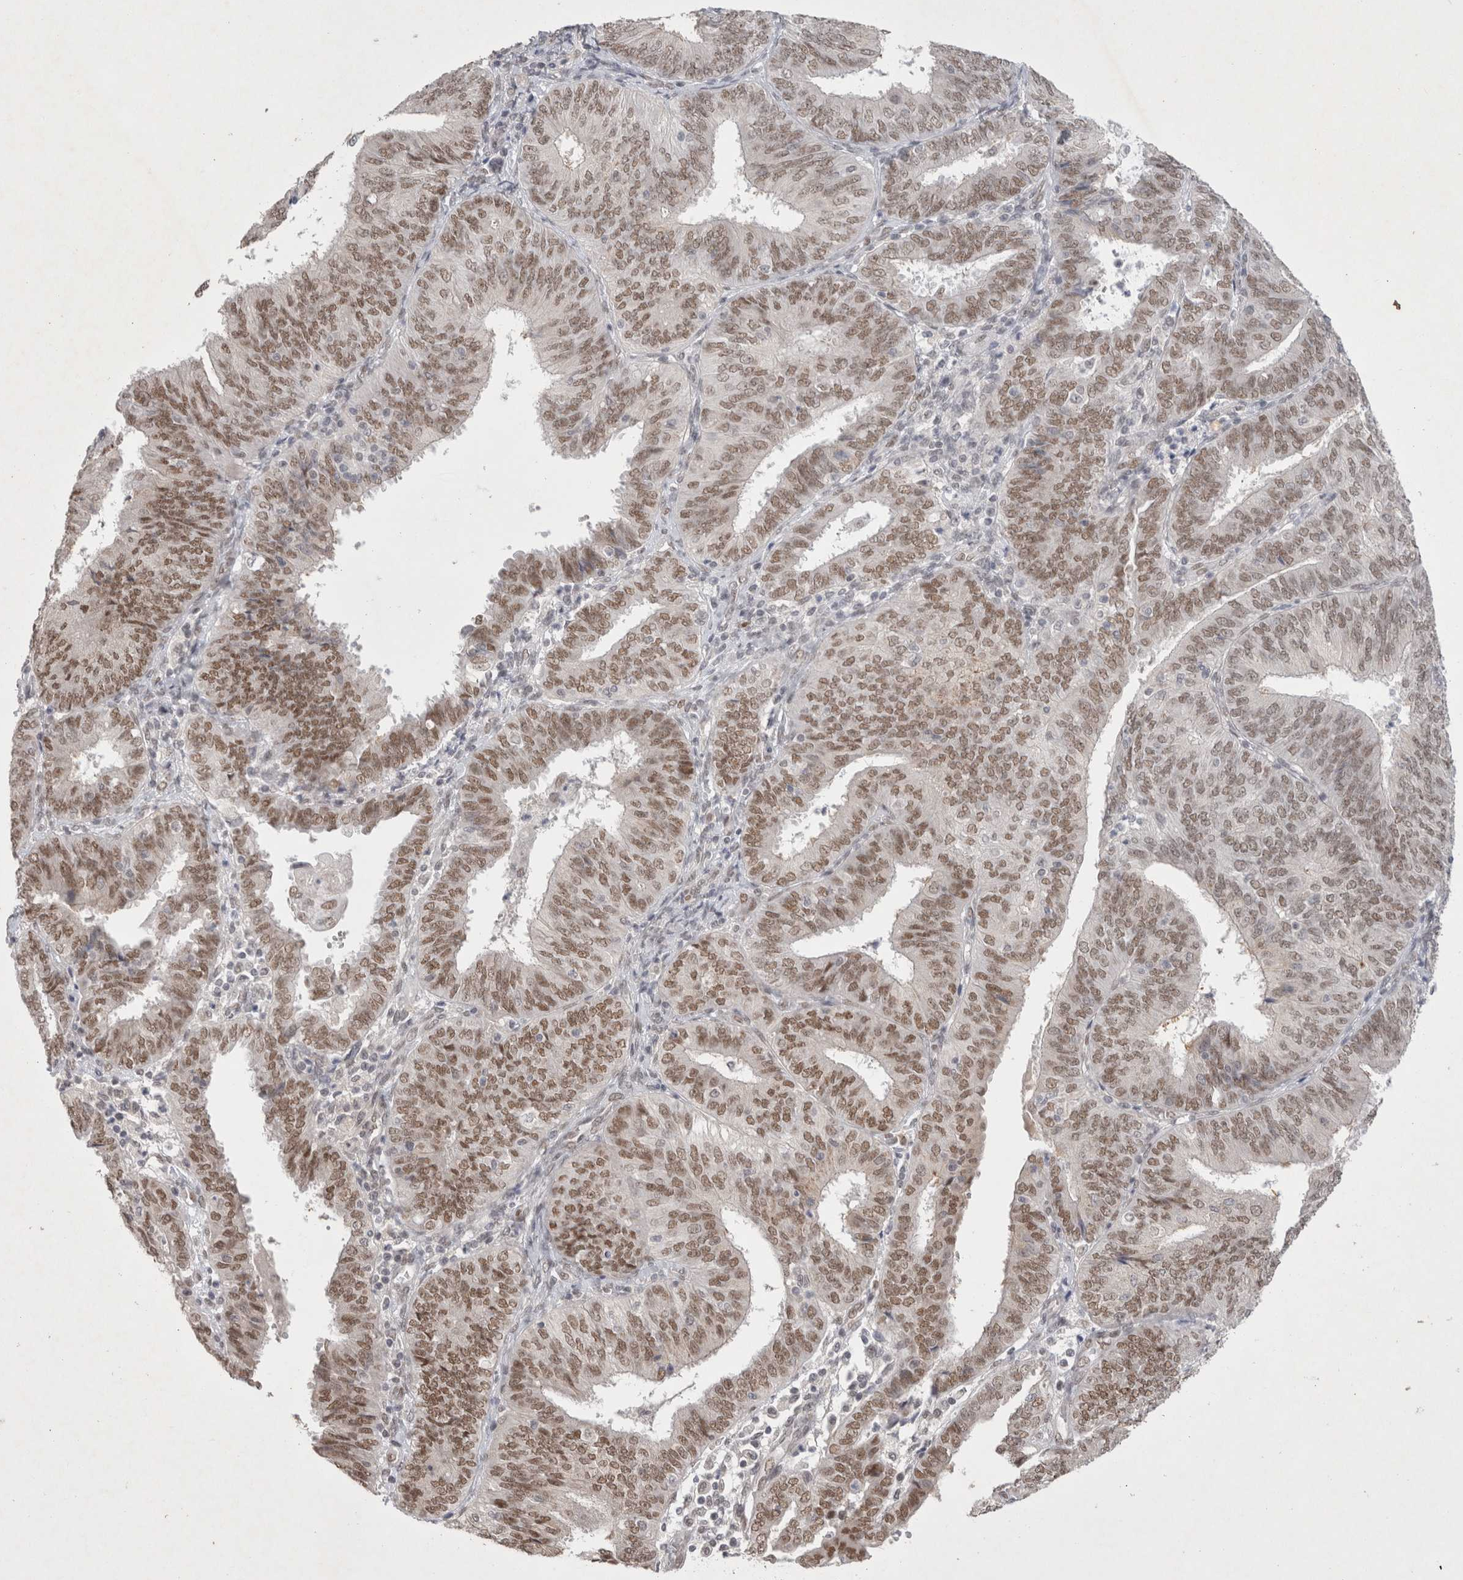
{"staining": {"intensity": "moderate", "quantity": ">75%", "location": "nuclear"}, "tissue": "endometrial cancer", "cell_type": "Tumor cells", "image_type": "cancer", "snomed": [{"axis": "morphology", "description": "Adenocarcinoma, NOS"}, {"axis": "topography", "description": "Endometrium"}], "caption": "Immunohistochemical staining of human endometrial cancer (adenocarcinoma) reveals medium levels of moderate nuclear positivity in about >75% of tumor cells.", "gene": "RECQL4", "patient": {"sex": "female", "age": 58}}